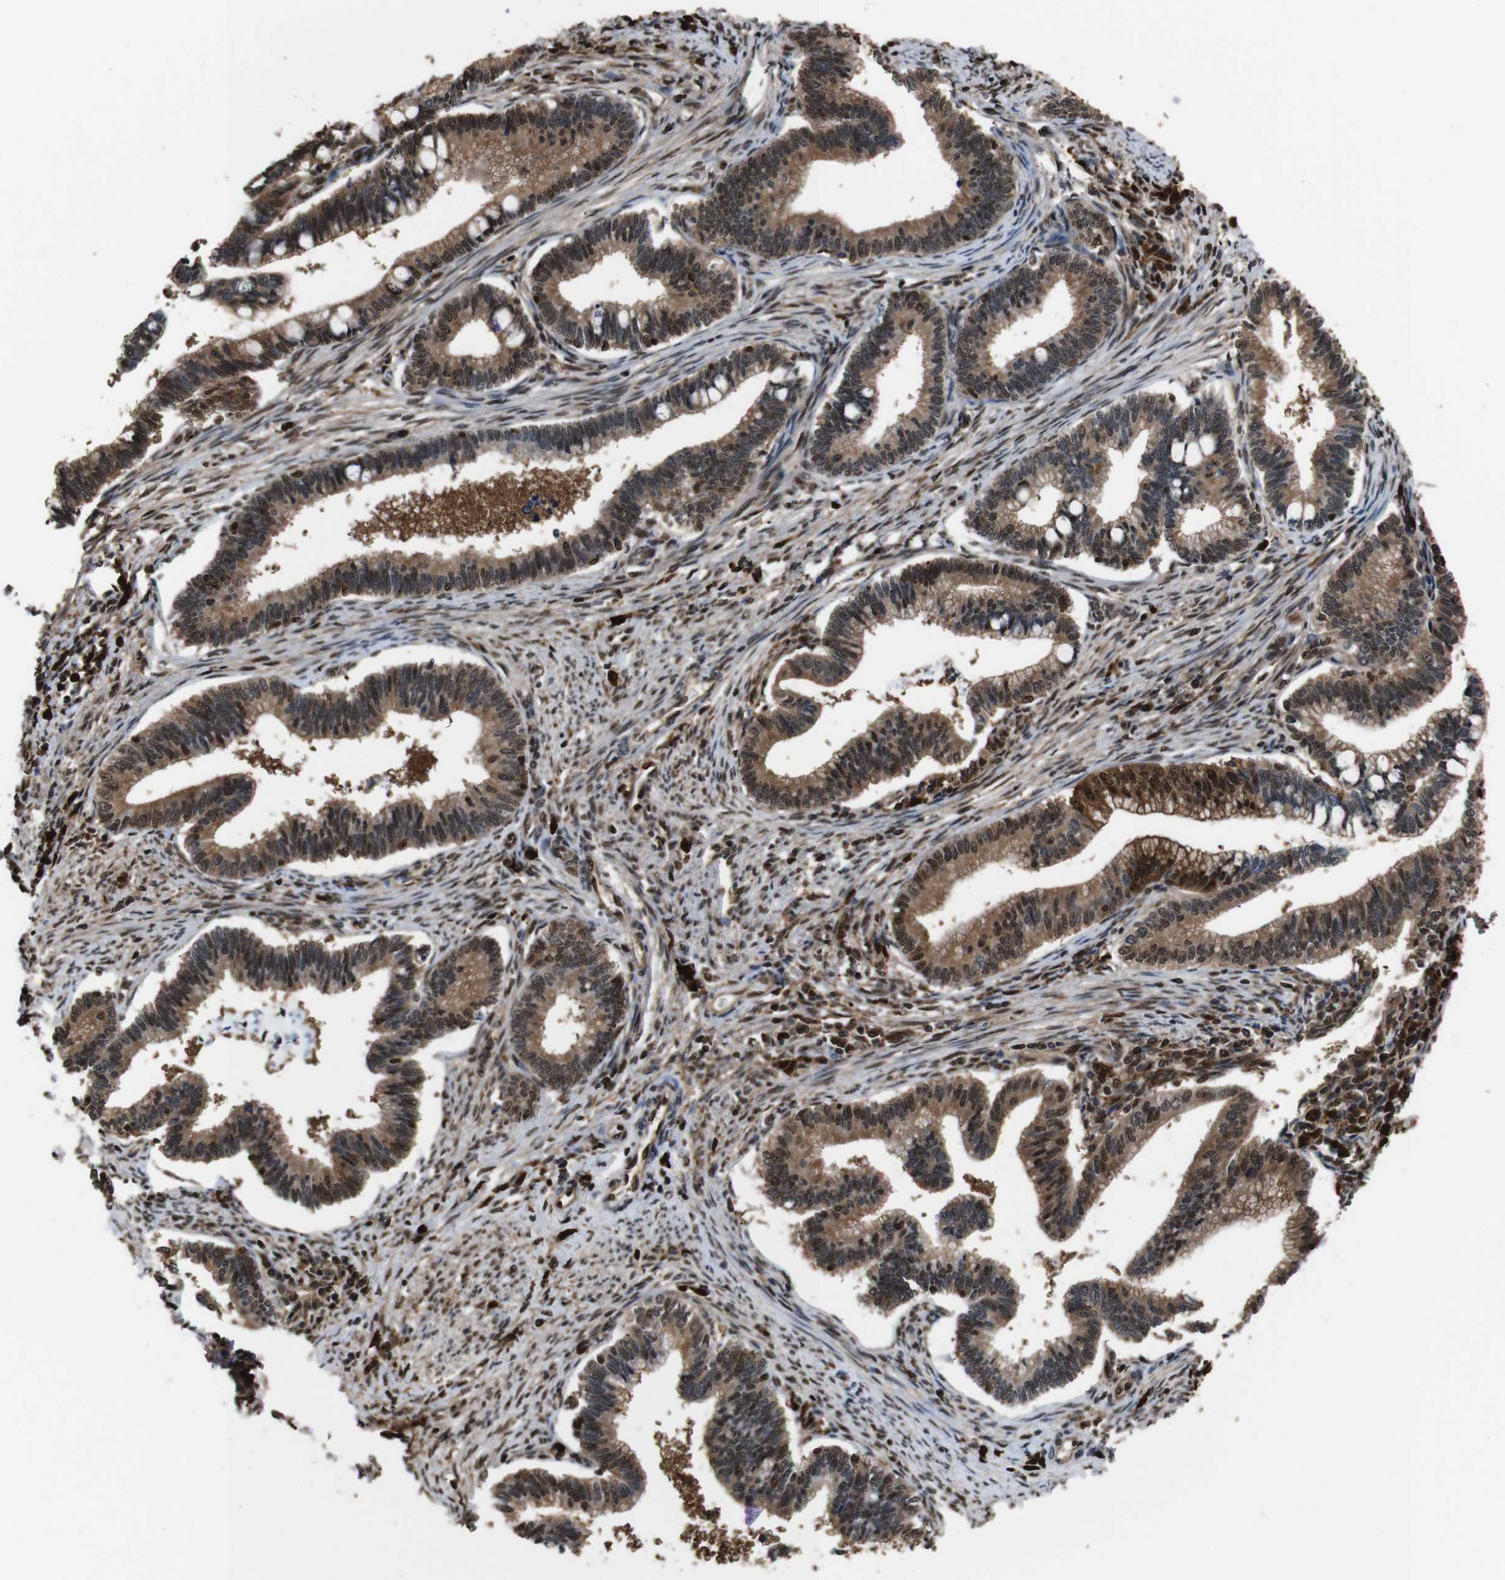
{"staining": {"intensity": "moderate", "quantity": ">75%", "location": "cytoplasmic/membranous,nuclear"}, "tissue": "cervical cancer", "cell_type": "Tumor cells", "image_type": "cancer", "snomed": [{"axis": "morphology", "description": "Adenocarcinoma, NOS"}, {"axis": "topography", "description": "Cervix"}], "caption": "This is an image of immunohistochemistry staining of cervical cancer (adenocarcinoma), which shows moderate positivity in the cytoplasmic/membranous and nuclear of tumor cells.", "gene": "VCP", "patient": {"sex": "female", "age": 36}}